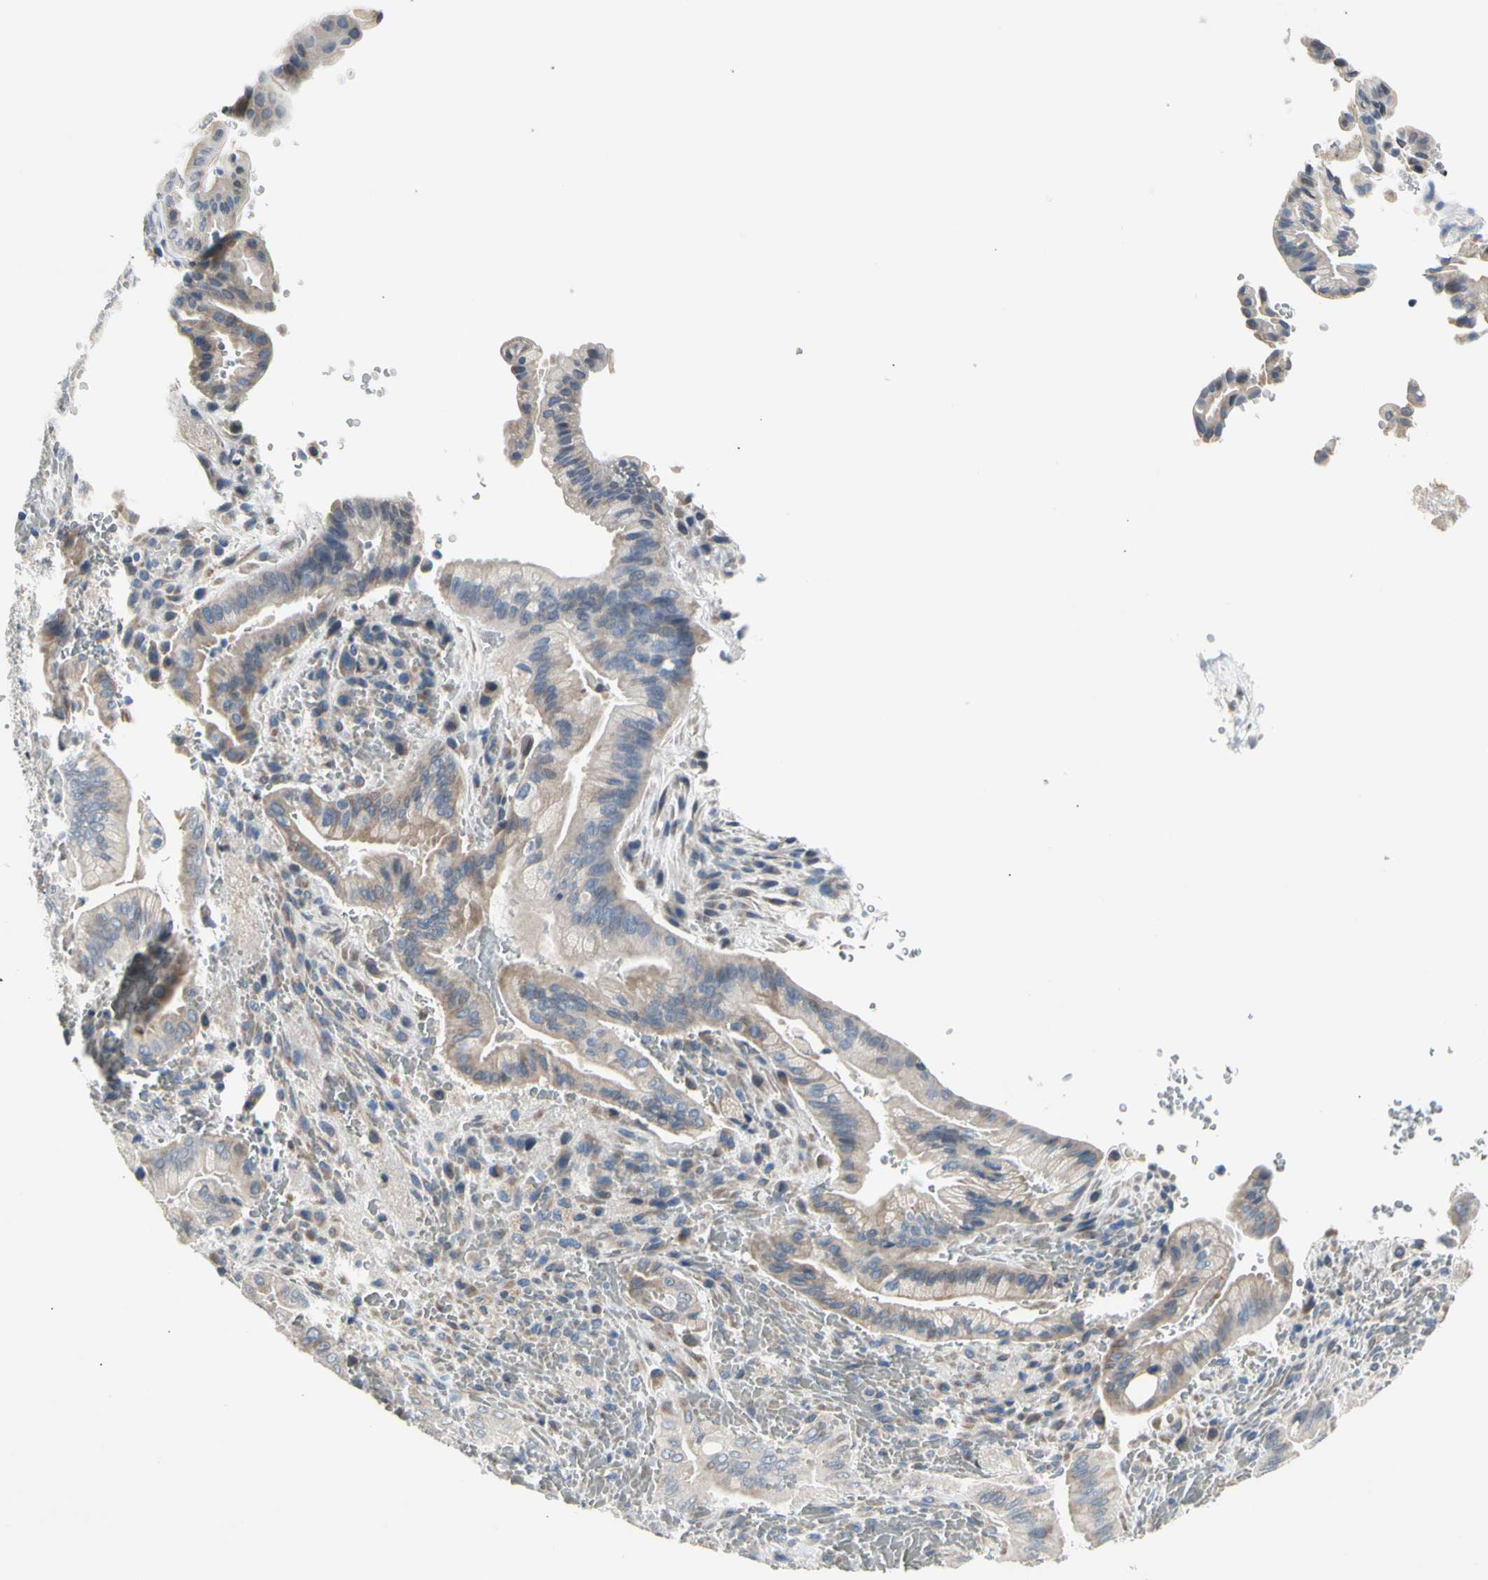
{"staining": {"intensity": "weak", "quantity": "25%-75%", "location": "cytoplasmic/membranous"}, "tissue": "liver cancer", "cell_type": "Tumor cells", "image_type": "cancer", "snomed": [{"axis": "morphology", "description": "Cholangiocarcinoma"}, {"axis": "topography", "description": "Liver"}], "caption": "Tumor cells show low levels of weak cytoplasmic/membranous staining in about 25%-75% of cells in liver cholangiocarcinoma.", "gene": "NFASC", "patient": {"sex": "female", "age": 68}}